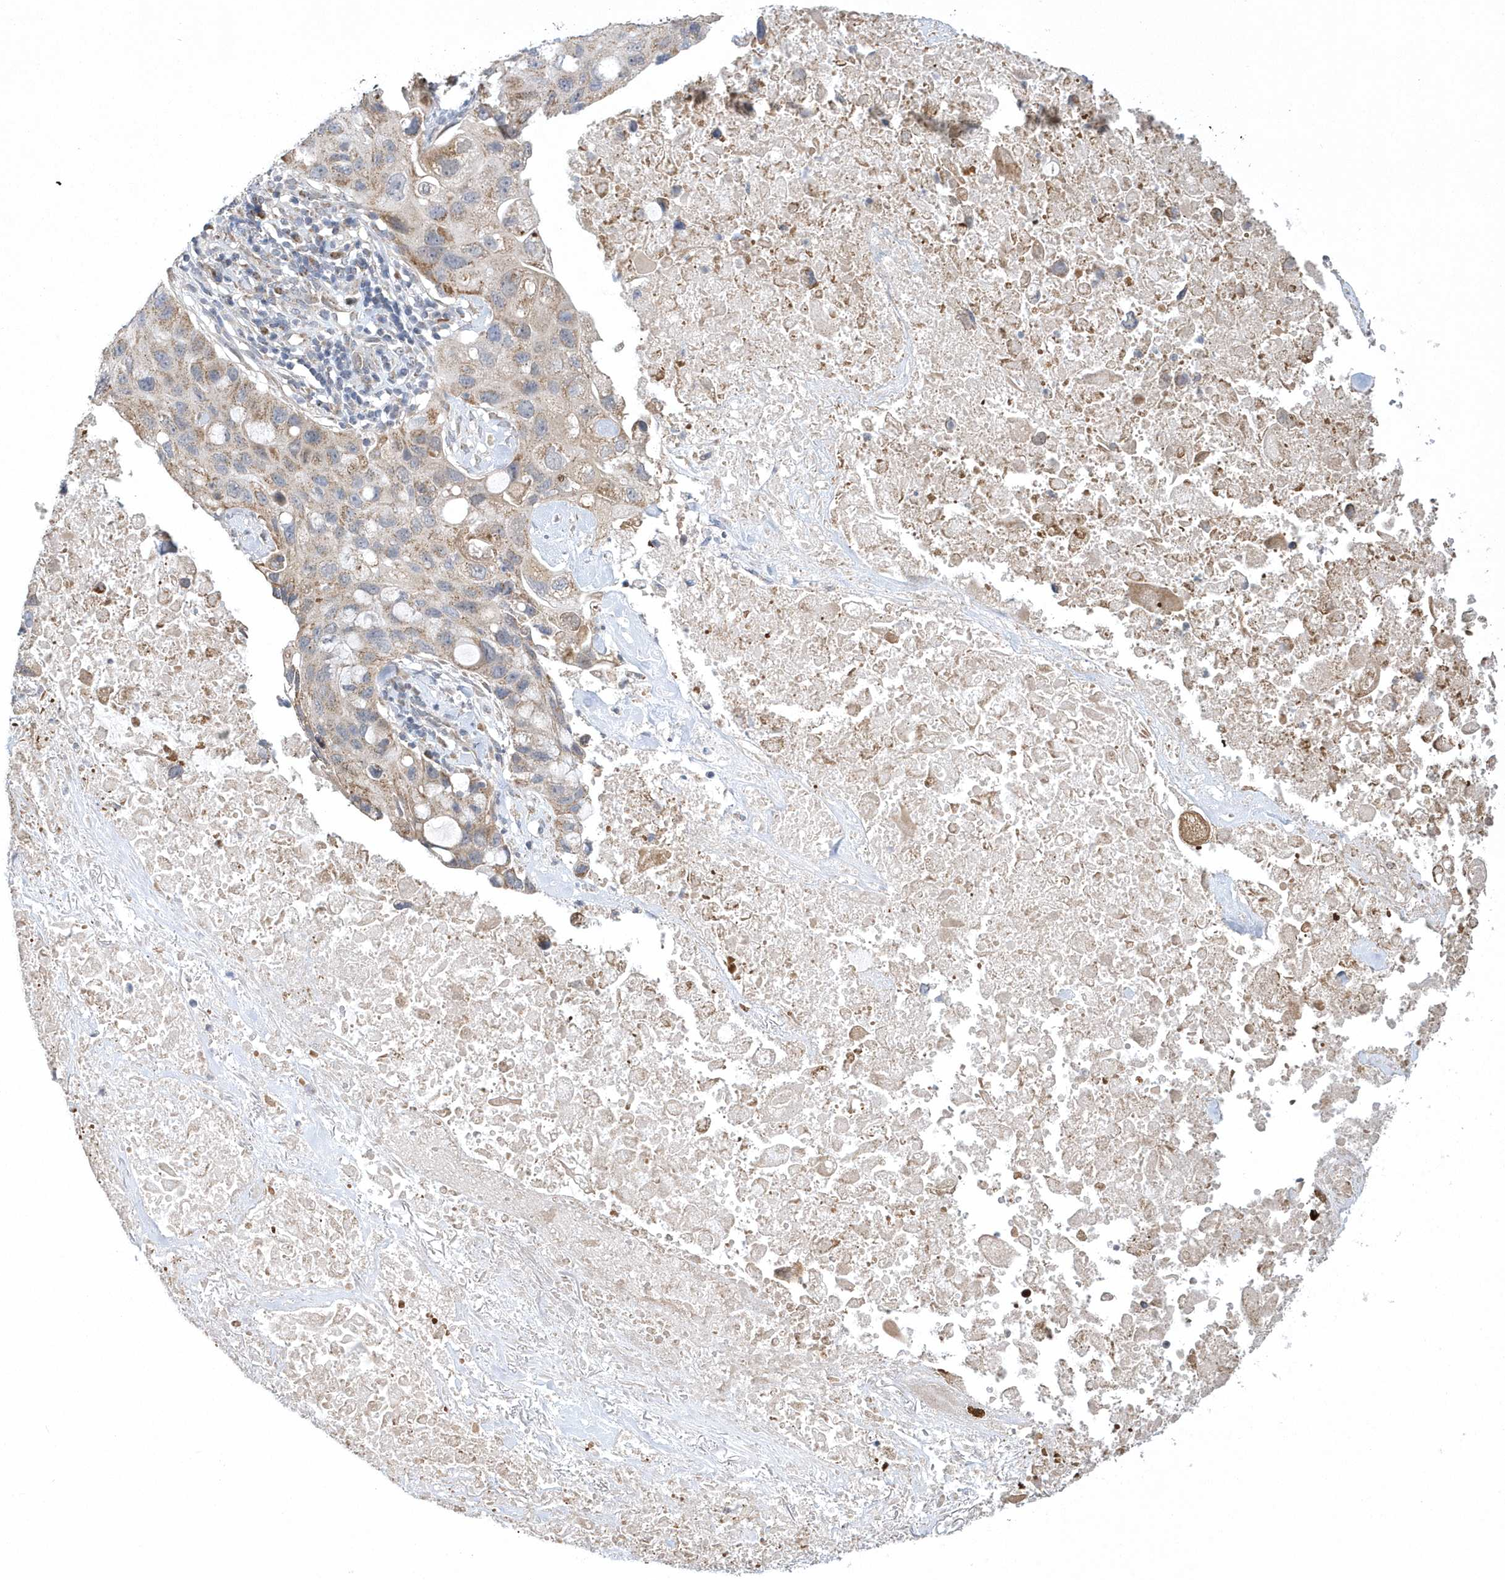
{"staining": {"intensity": "moderate", "quantity": ">75%", "location": "cytoplasmic/membranous"}, "tissue": "lung cancer", "cell_type": "Tumor cells", "image_type": "cancer", "snomed": [{"axis": "morphology", "description": "Squamous cell carcinoma, NOS"}, {"axis": "topography", "description": "Lung"}], "caption": "Moderate cytoplasmic/membranous expression is present in approximately >75% of tumor cells in lung cancer (squamous cell carcinoma).", "gene": "SLX9", "patient": {"sex": "female", "age": 73}}